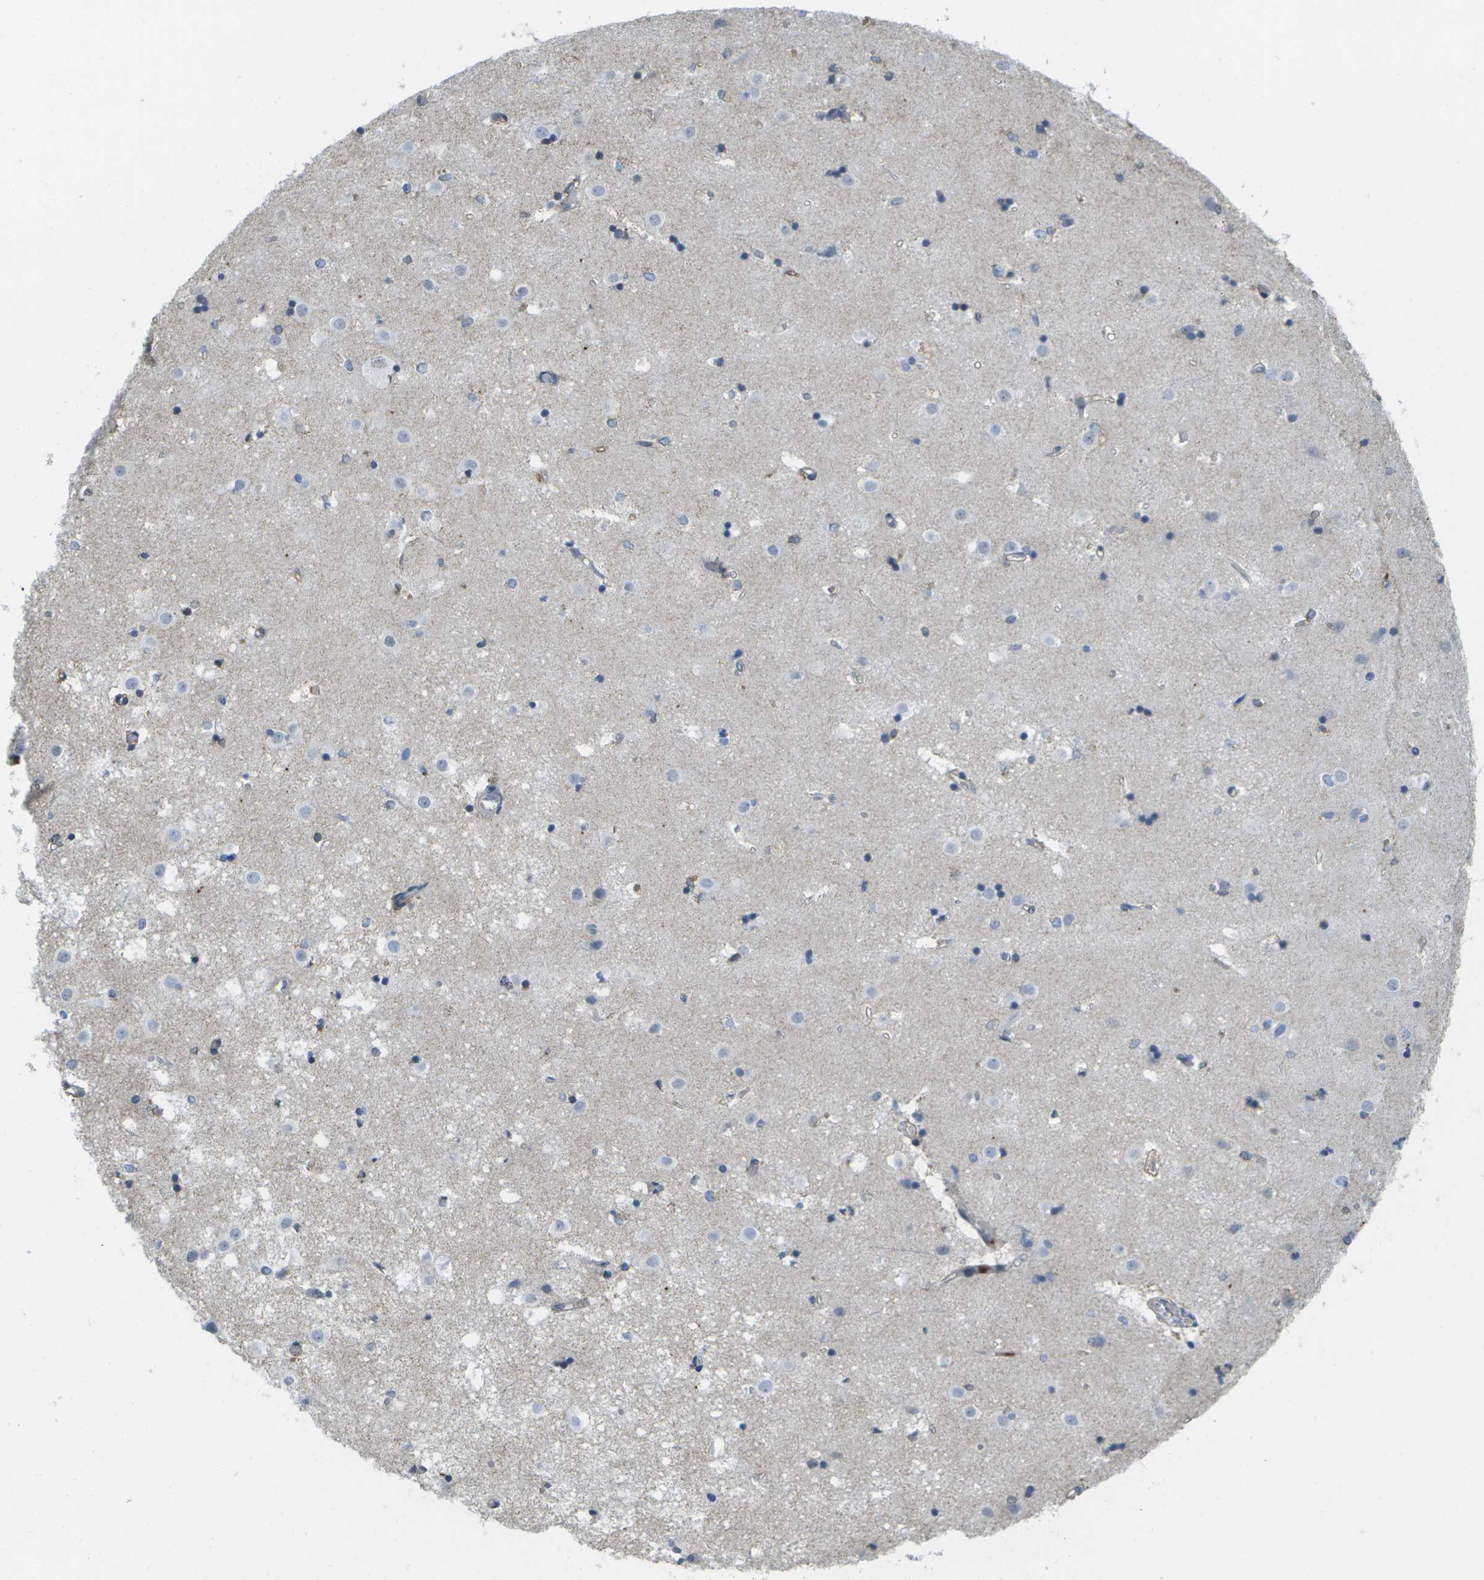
{"staining": {"intensity": "moderate", "quantity": "<25%", "location": "cytoplasmic/membranous"}, "tissue": "caudate", "cell_type": "Glial cells", "image_type": "normal", "snomed": [{"axis": "morphology", "description": "Normal tissue, NOS"}, {"axis": "topography", "description": "Lateral ventricle wall"}], "caption": "High-power microscopy captured an immunohistochemistry (IHC) photomicrograph of unremarkable caudate, revealing moderate cytoplasmic/membranous positivity in approximately <25% of glial cells.", "gene": "CACHD1", "patient": {"sex": "male", "age": 45}}